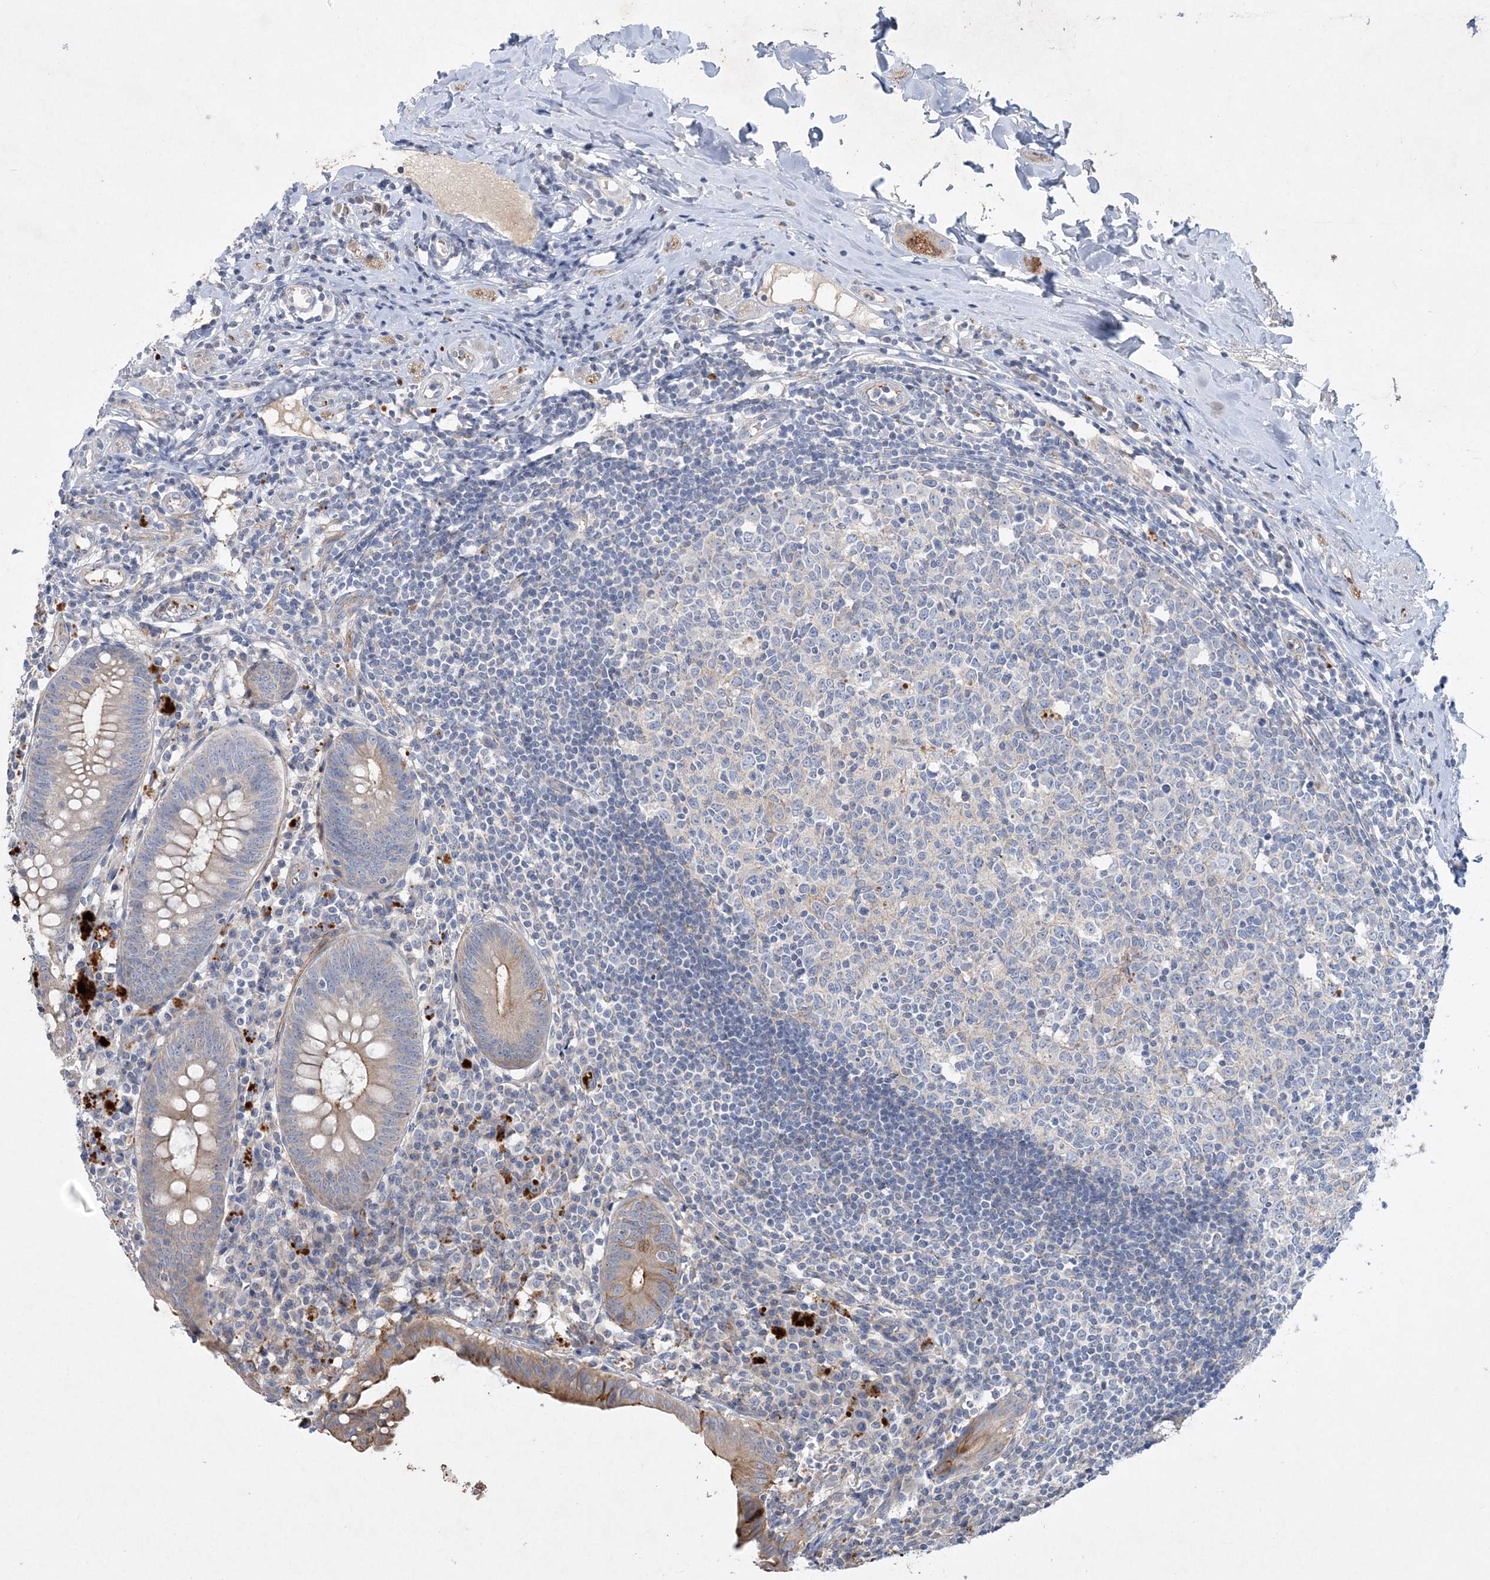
{"staining": {"intensity": "moderate", "quantity": "<25%", "location": "cytoplasmic/membranous"}, "tissue": "appendix", "cell_type": "Glandular cells", "image_type": "normal", "snomed": [{"axis": "morphology", "description": "Normal tissue, NOS"}, {"axis": "topography", "description": "Appendix"}], "caption": "Immunohistochemical staining of benign appendix displays <25% levels of moderate cytoplasmic/membranous protein staining in approximately <25% of glandular cells. (DAB = brown stain, brightfield microscopy at high magnification).", "gene": "ADCK2", "patient": {"sex": "female", "age": 54}}